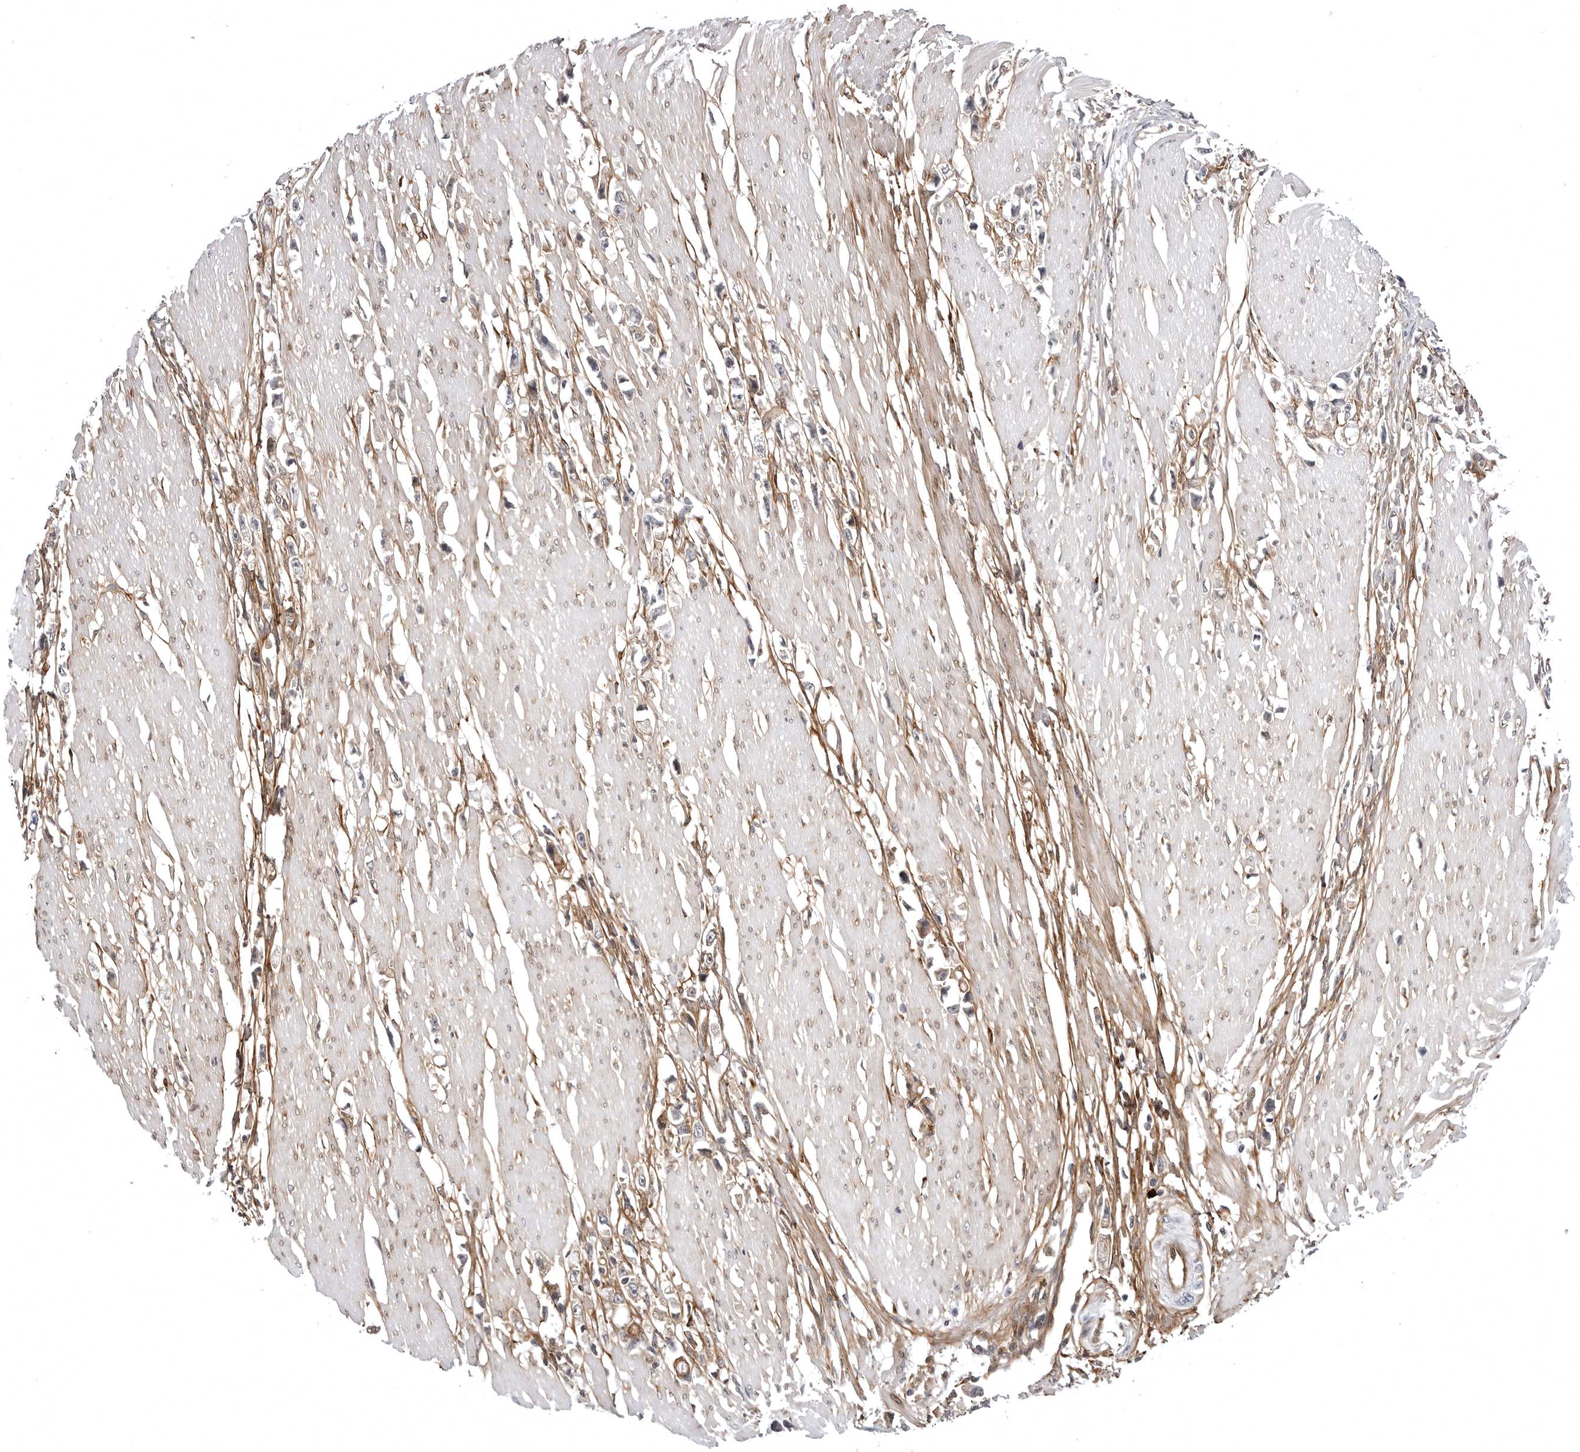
{"staining": {"intensity": "weak", "quantity": "<25%", "location": "cytoplasmic/membranous"}, "tissue": "stomach cancer", "cell_type": "Tumor cells", "image_type": "cancer", "snomed": [{"axis": "morphology", "description": "Adenocarcinoma, NOS"}, {"axis": "topography", "description": "Stomach"}], "caption": "An immunohistochemistry (IHC) histopathology image of stomach adenocarcinoma is shown. There is no staining in tumor cells of stomach adenocarcinoma. Nuclei are stained in blue.", "gene": "ARL5A", "patient": {"sex": "female", "age": 59}}